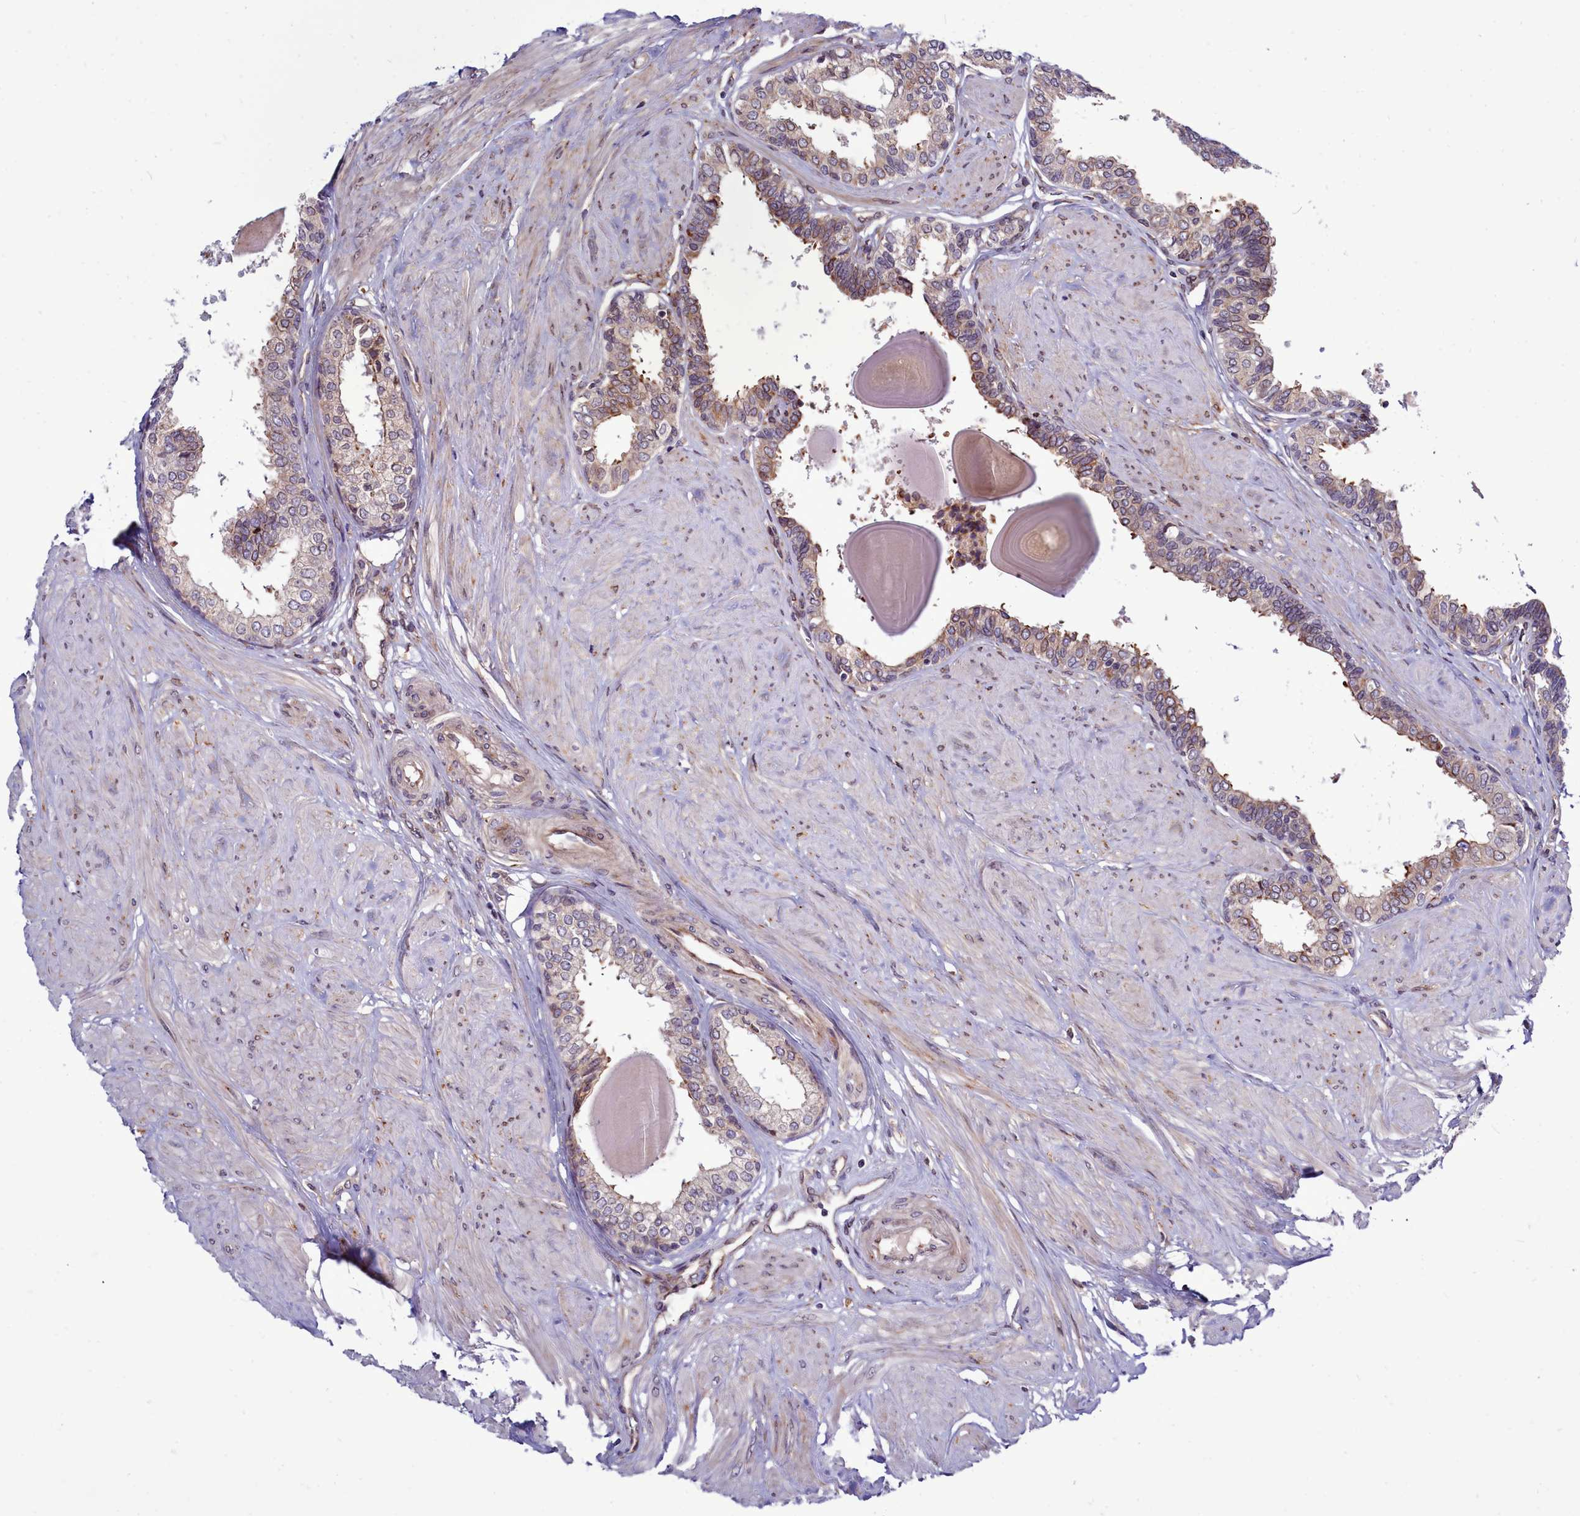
{"staining": {"intensity": "moderate", "quantity": "25%-75%", "location": "cytoplasmic/membranous"}, "tissue": "prostate", "cell_type": "Glandular cells", "image_type": "normal", "snomed": [{"axis": "morphology", "description": "Normal tissue, NOS"}, {"axis": "topography", "description": "Prostate"}], "caption": "About 25%-75% of glandular cells in benign prostate exhibit moderate cytoplasmic/membranous protein expression as visualized by brown immunohistochemical staining.", "gene": "RAPGEF4", "patient": {"sex": "male", "age": 48}}